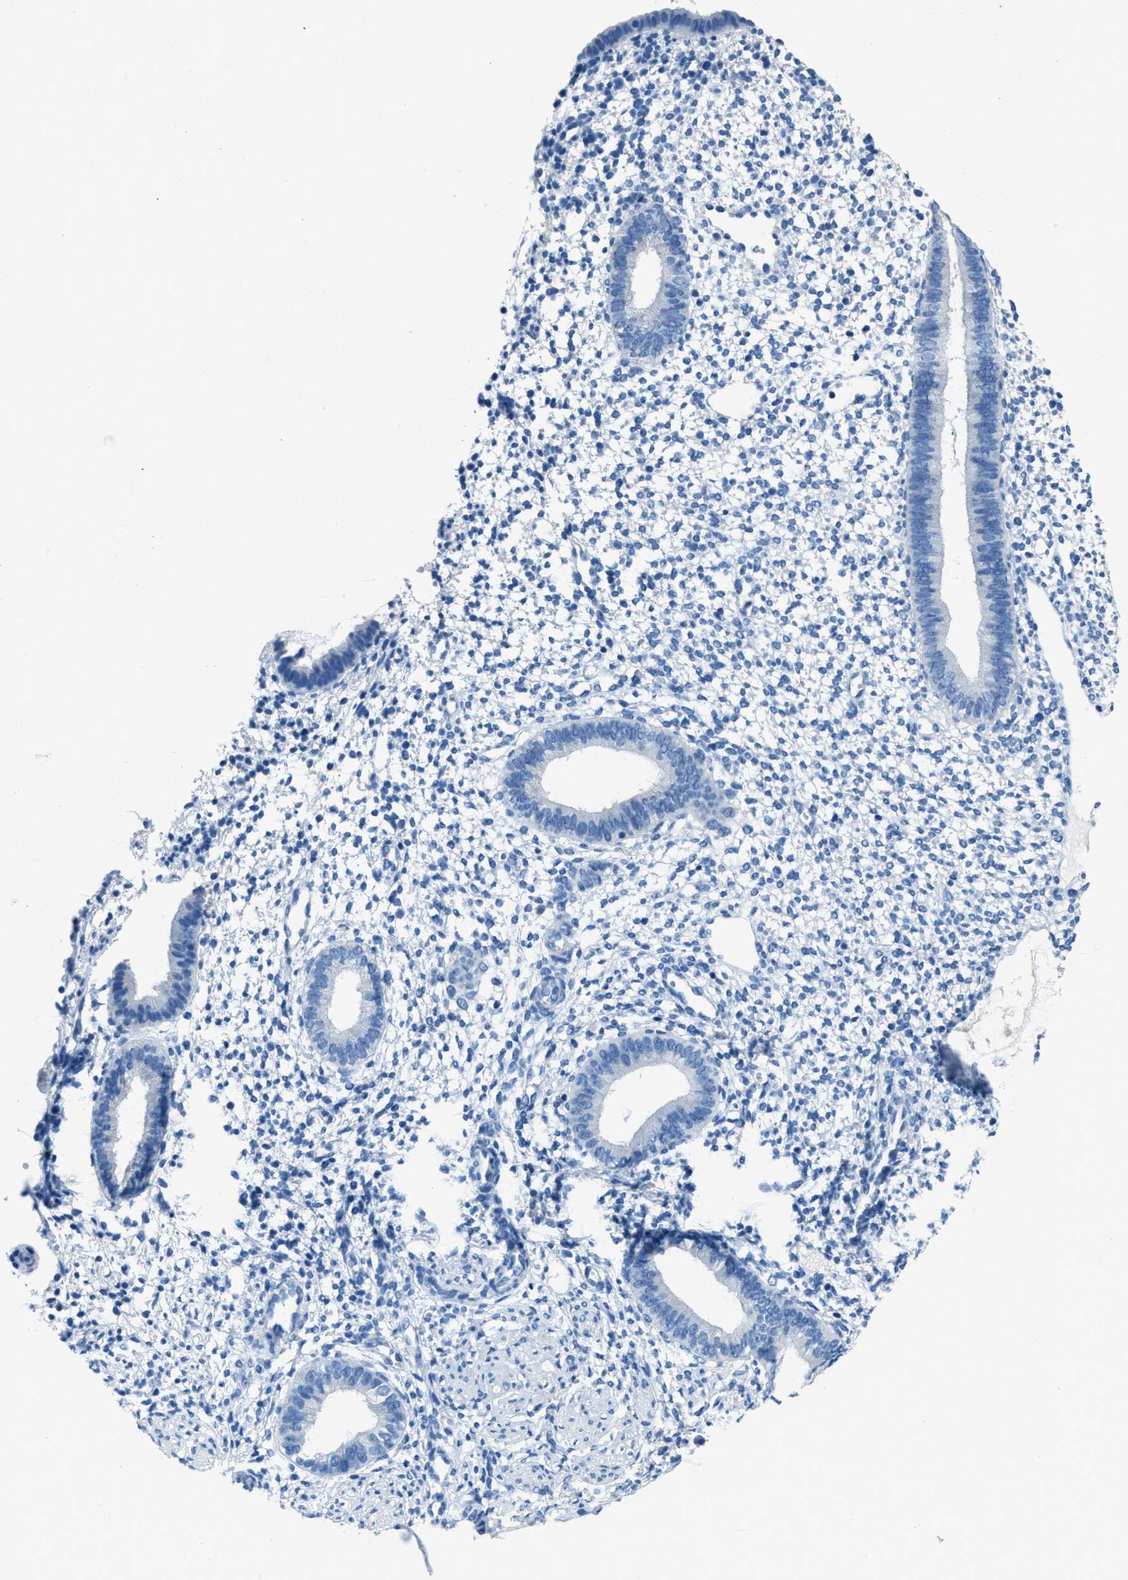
{"staining": {"intensity": "negative", "quantity": "none", "location": "none"}, "tissue": "endometrium", "cell_type": "Cells in endometrial stroma", "image_type": "normal", "snomed": [{"axis": "morphology", "description": "Normal tissue, NOS"}, {"axis": "topography", "description": "Endometrium"}], "caption": "IHC of unremarkable human endometrium shows no positivity in cells in endometrial stroma.", "gene": "AMACR", "patient": {"sex": "female", "age": 46}}